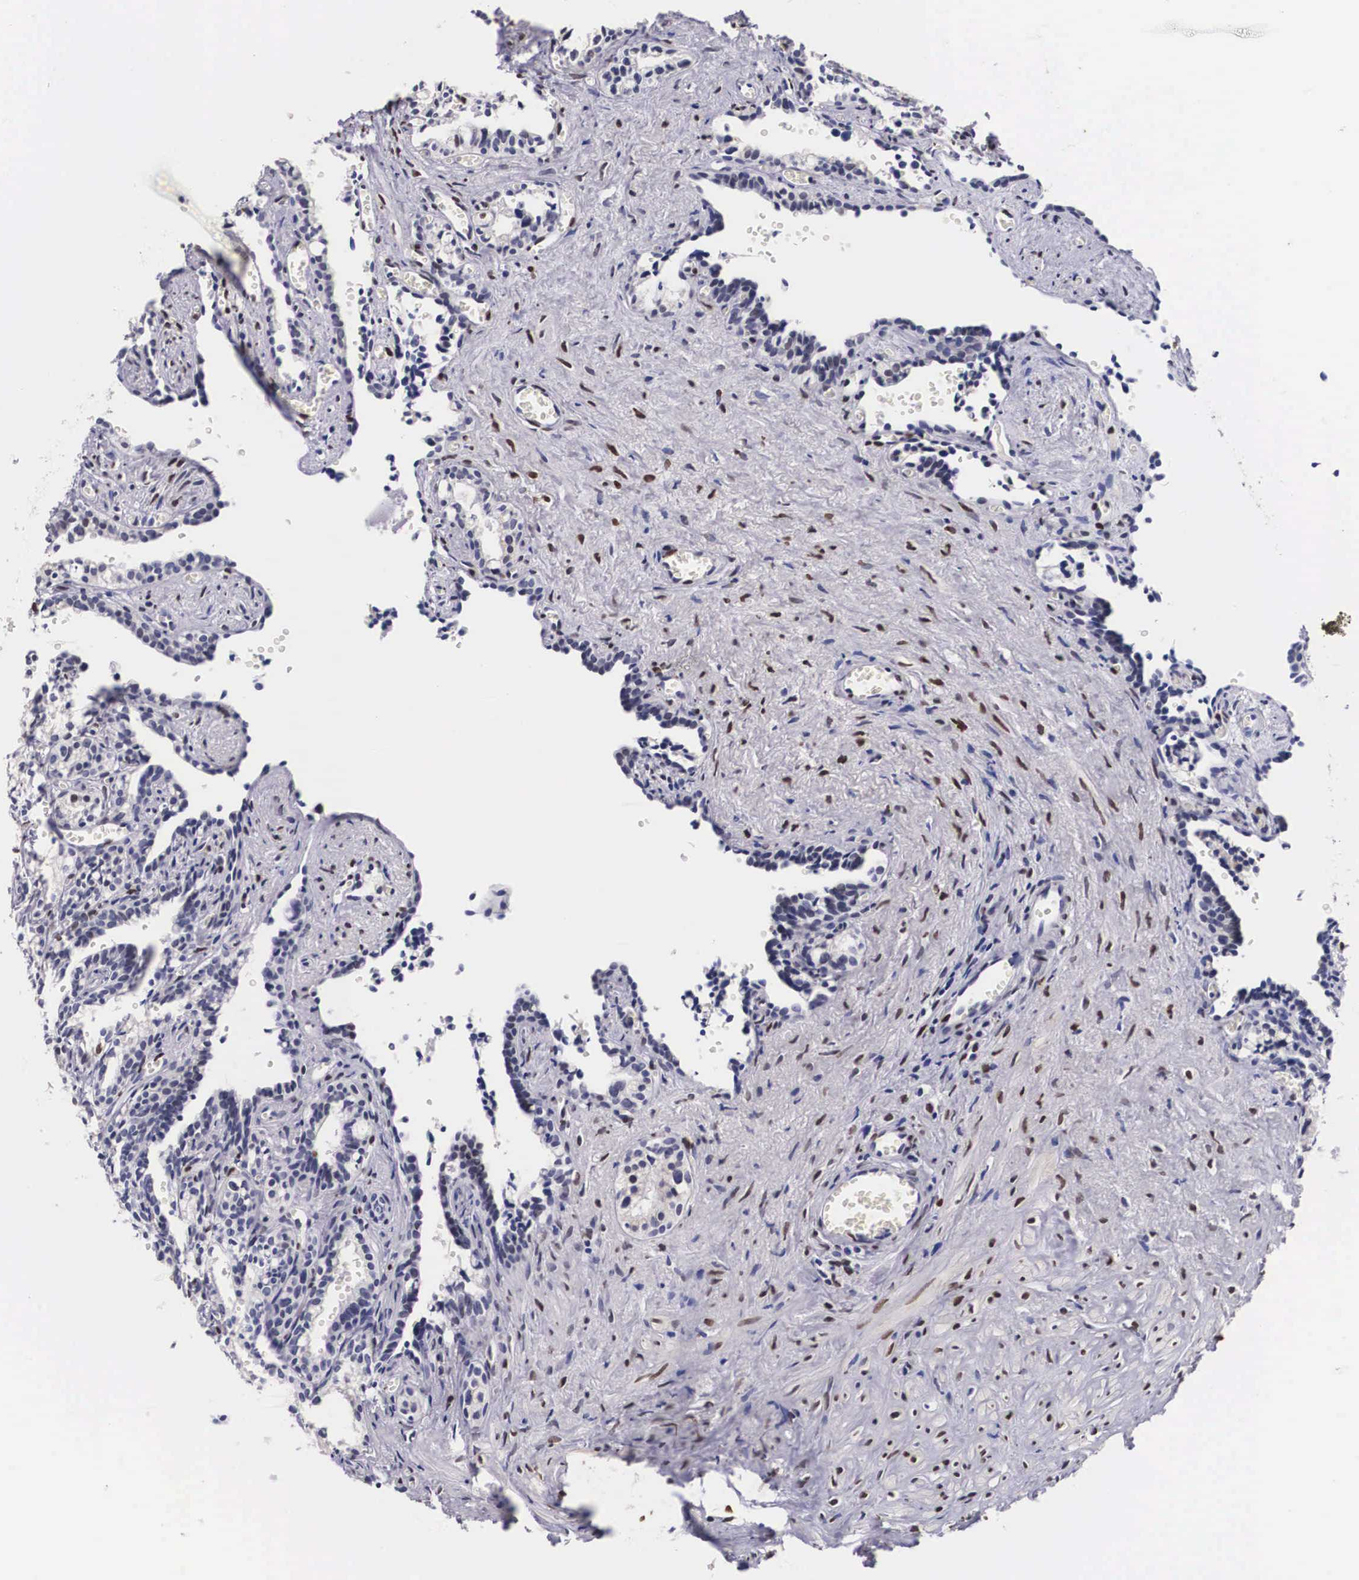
{"staining": {"intensity": "strong", "quantity": ">75%", "location": "nuclear"}, "tissue": "seminal vesicle", "cell_type": "Glandular cells", "image_type": "normal", "snomed": [{"axis": "morphology", "description": "Normal tissue, NOS"}, {"axis": "topography", "description": "Seminal veicle"}], "caption": "Seminal vesicle stained for a protein displays strong nuclear positivity in glandular cells. The staining was performed using DAB to visualize the protein expression in brown, while the nuclei were stained in blue with hematoxylin (Magnification: 20x).", "gene": "KHDRBS3", "patient": {"sex": "male", "age": 60}}